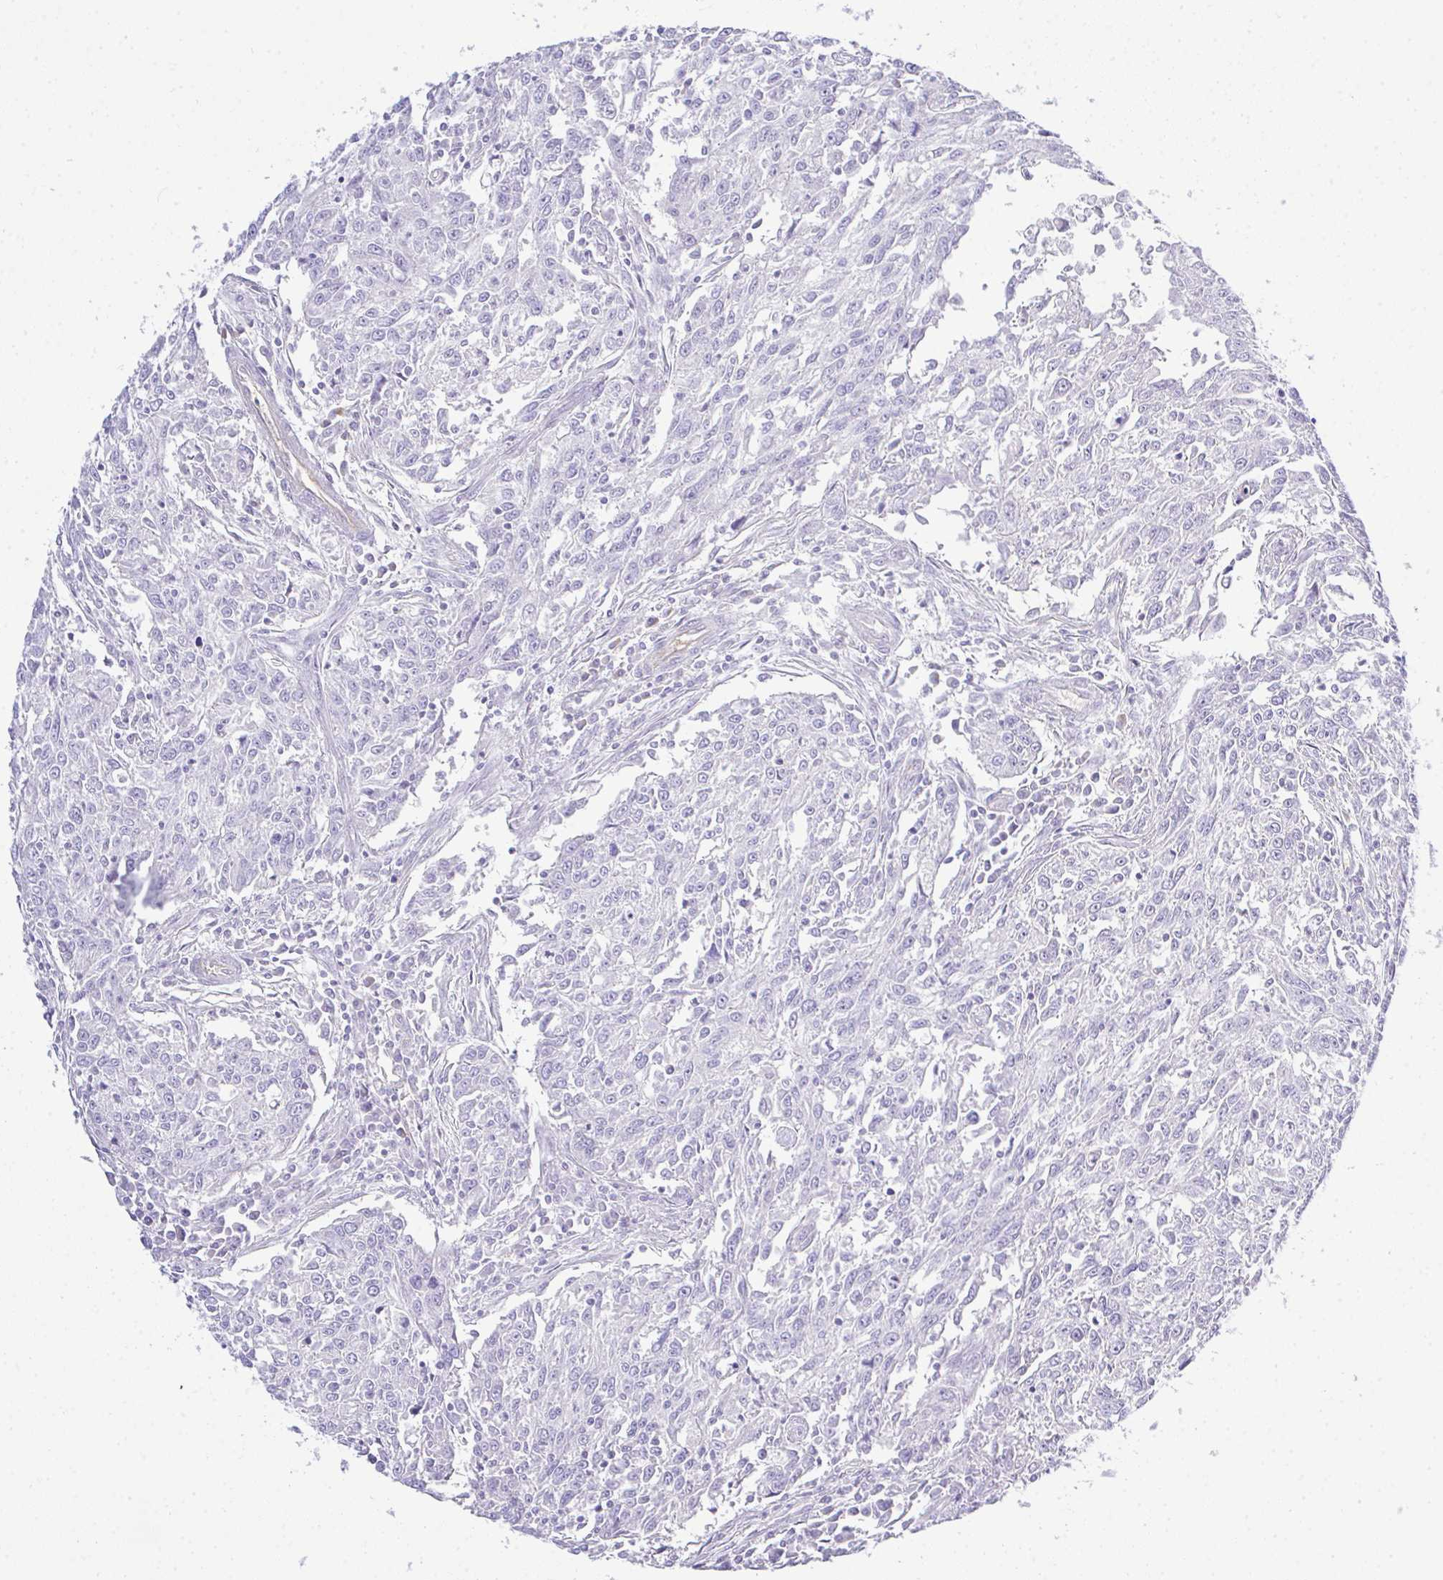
{"staining": {"intensity": "negative", "quantity": "none", "location": "none"}, "tissue": "breast cancer", "cell_type": "Tumor cells", "image_type": "cancer", "snomed": [{"axis": "morphology", "description": "Duct carcinoma"}, {"axis": "topography", "description": "Breast"}], "caption": "A photomicrograph of human breast cancer is negative for staining in tumor cells. (DAB (3,3'-diaminobenzidine) immunohistochemistry (IHC), high magnification).", "gene": "AKR1D1", "patient": {"sex": "female", "age": 50}}